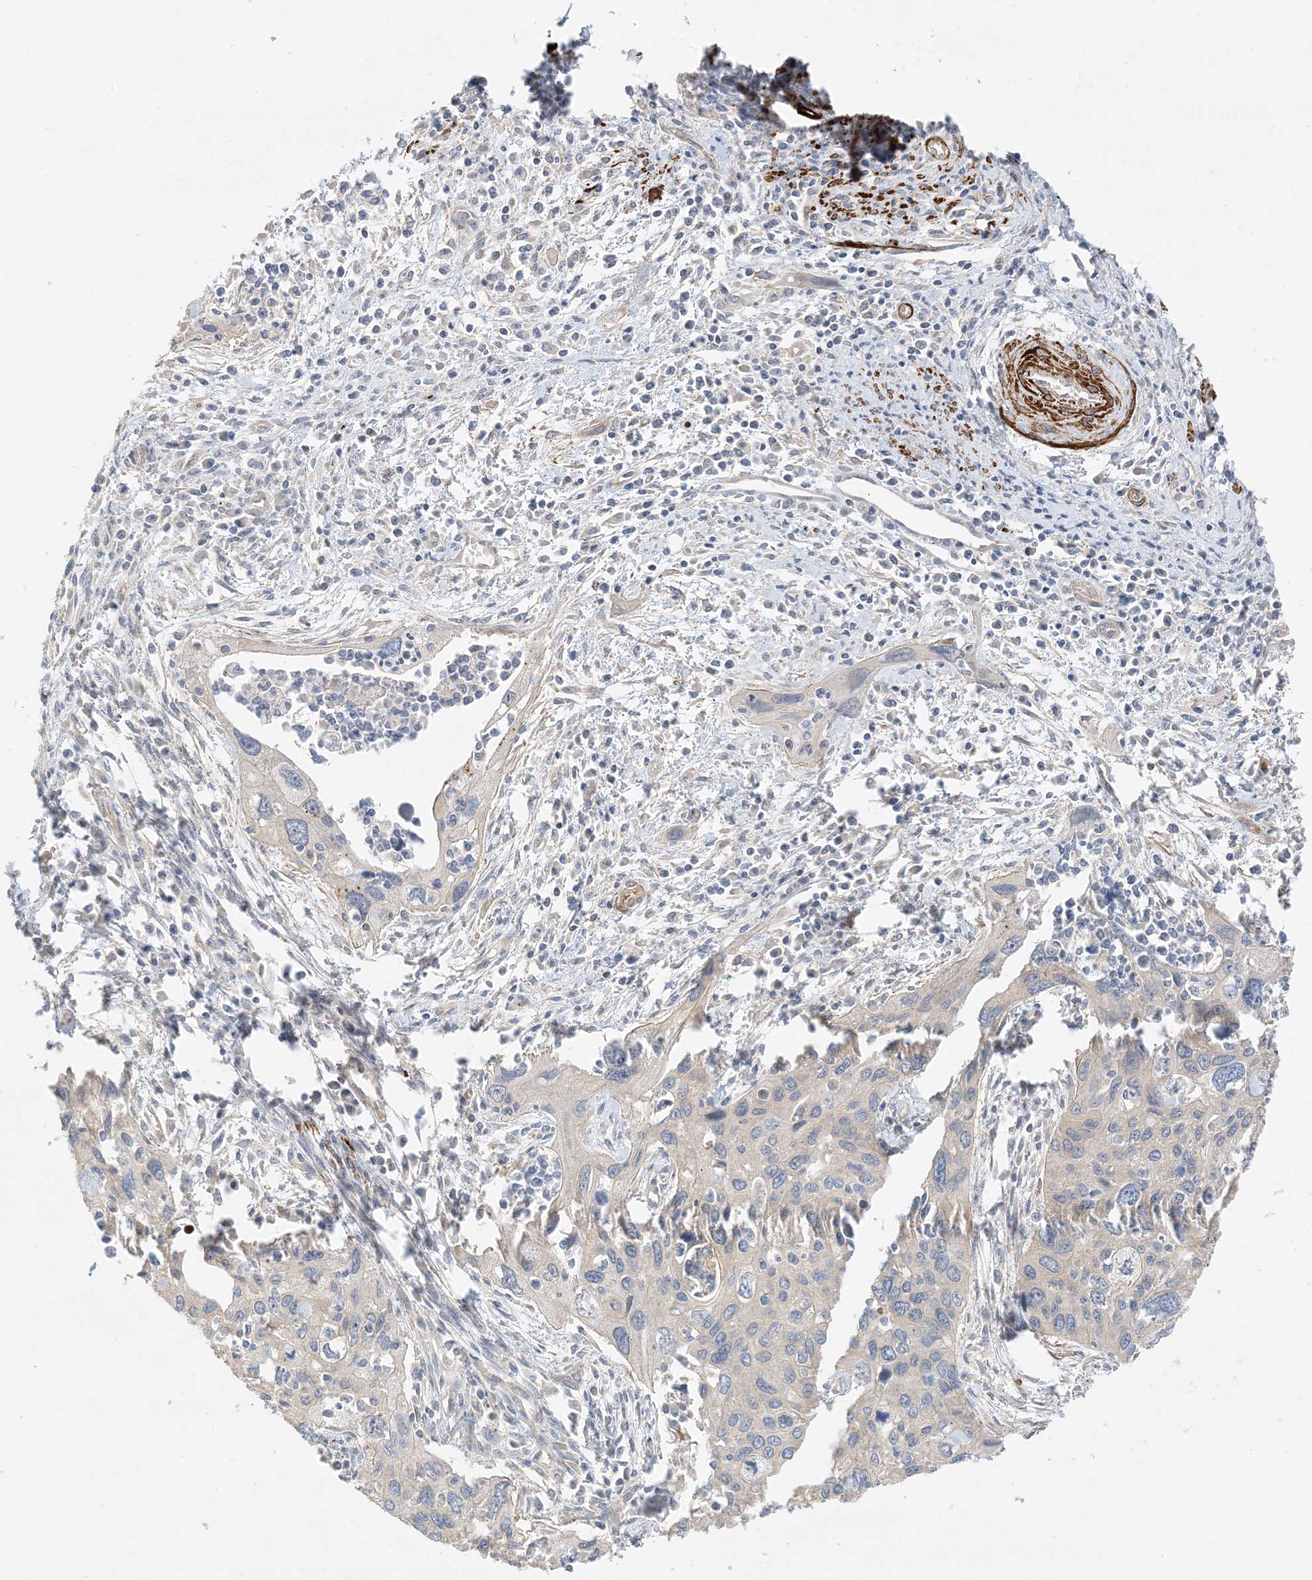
{"staining": {"intensity": "negative", "quantity": "none", "location": "none"}, "tissue": "cervical cancer", "cell_type": "Tumor cells", "image_type": "cancer", "snomed": [{"axis": "morphology", "description": "Squamous cell carcinoma, NOS"}, {"axis": "topography", "description": "Cervix"}], "caption": "DAB (3,3'-diaminobenzidine) immunohistochemical staining of human cervical squamous cell carcinoma shows no significant positivity in tumor cells.", "gene": "KIFBP", "patient": {"sex": "female", "age": 55}}